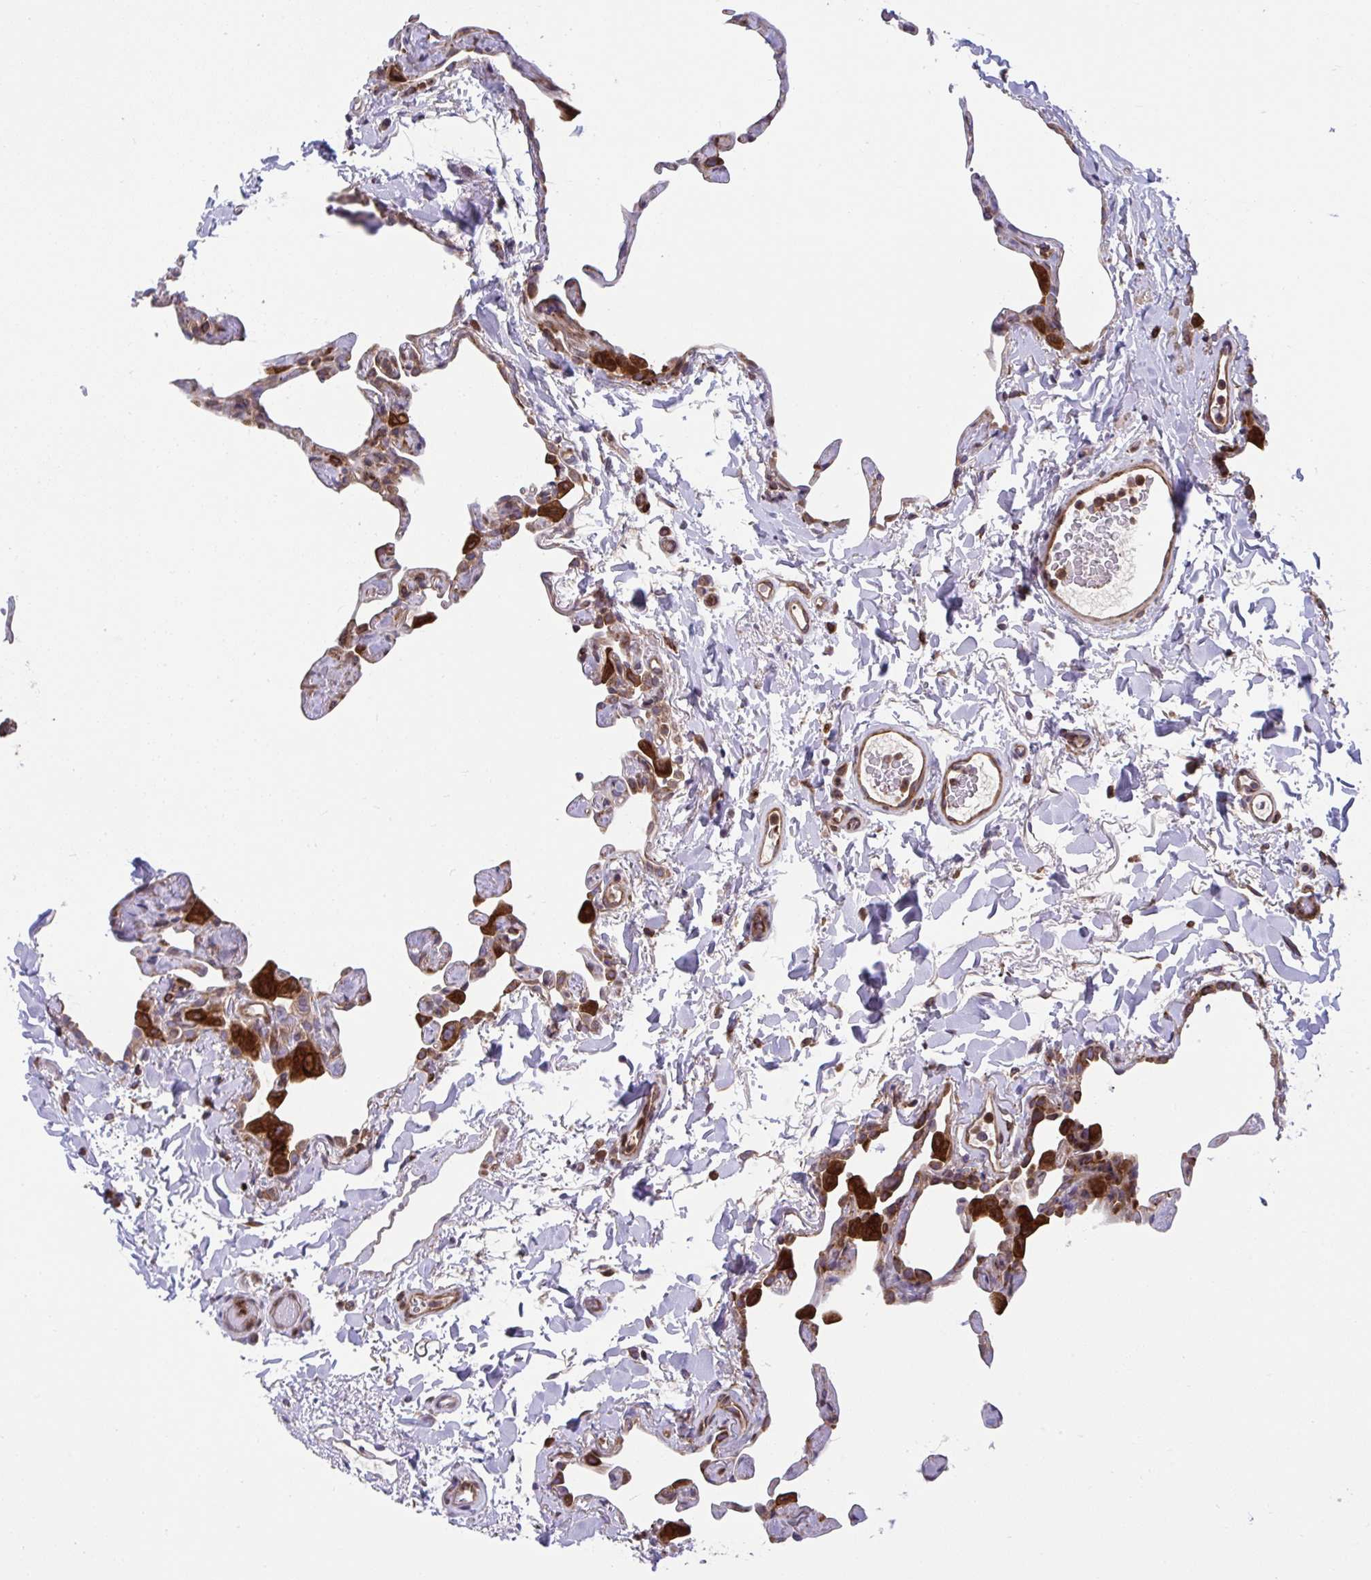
{"staining": {"intensity": "moderate", "quantity": "25%-75%", "location": "cytoplasmic/membranous"}, "tissue": "lung", "cell_type": "Alveolar cells", "image_type": "normal", "snomed": [{"axis": "morphology", "description": "Normal tissue, NOS"}, {"axis": "topography", "description": "Lung"}], "caption": "Immunohistochemistry micrograph of benign lung: human lung stained using immunohistochemistry shows medium levels of moderate protein expression localized specifically in the cytoplasmic/membranous of alveolar cells, appearing as a cytoplasmic/membranous brown color.", "gene": "STIM2", "patient": {"sex": "male", "age": 65}}